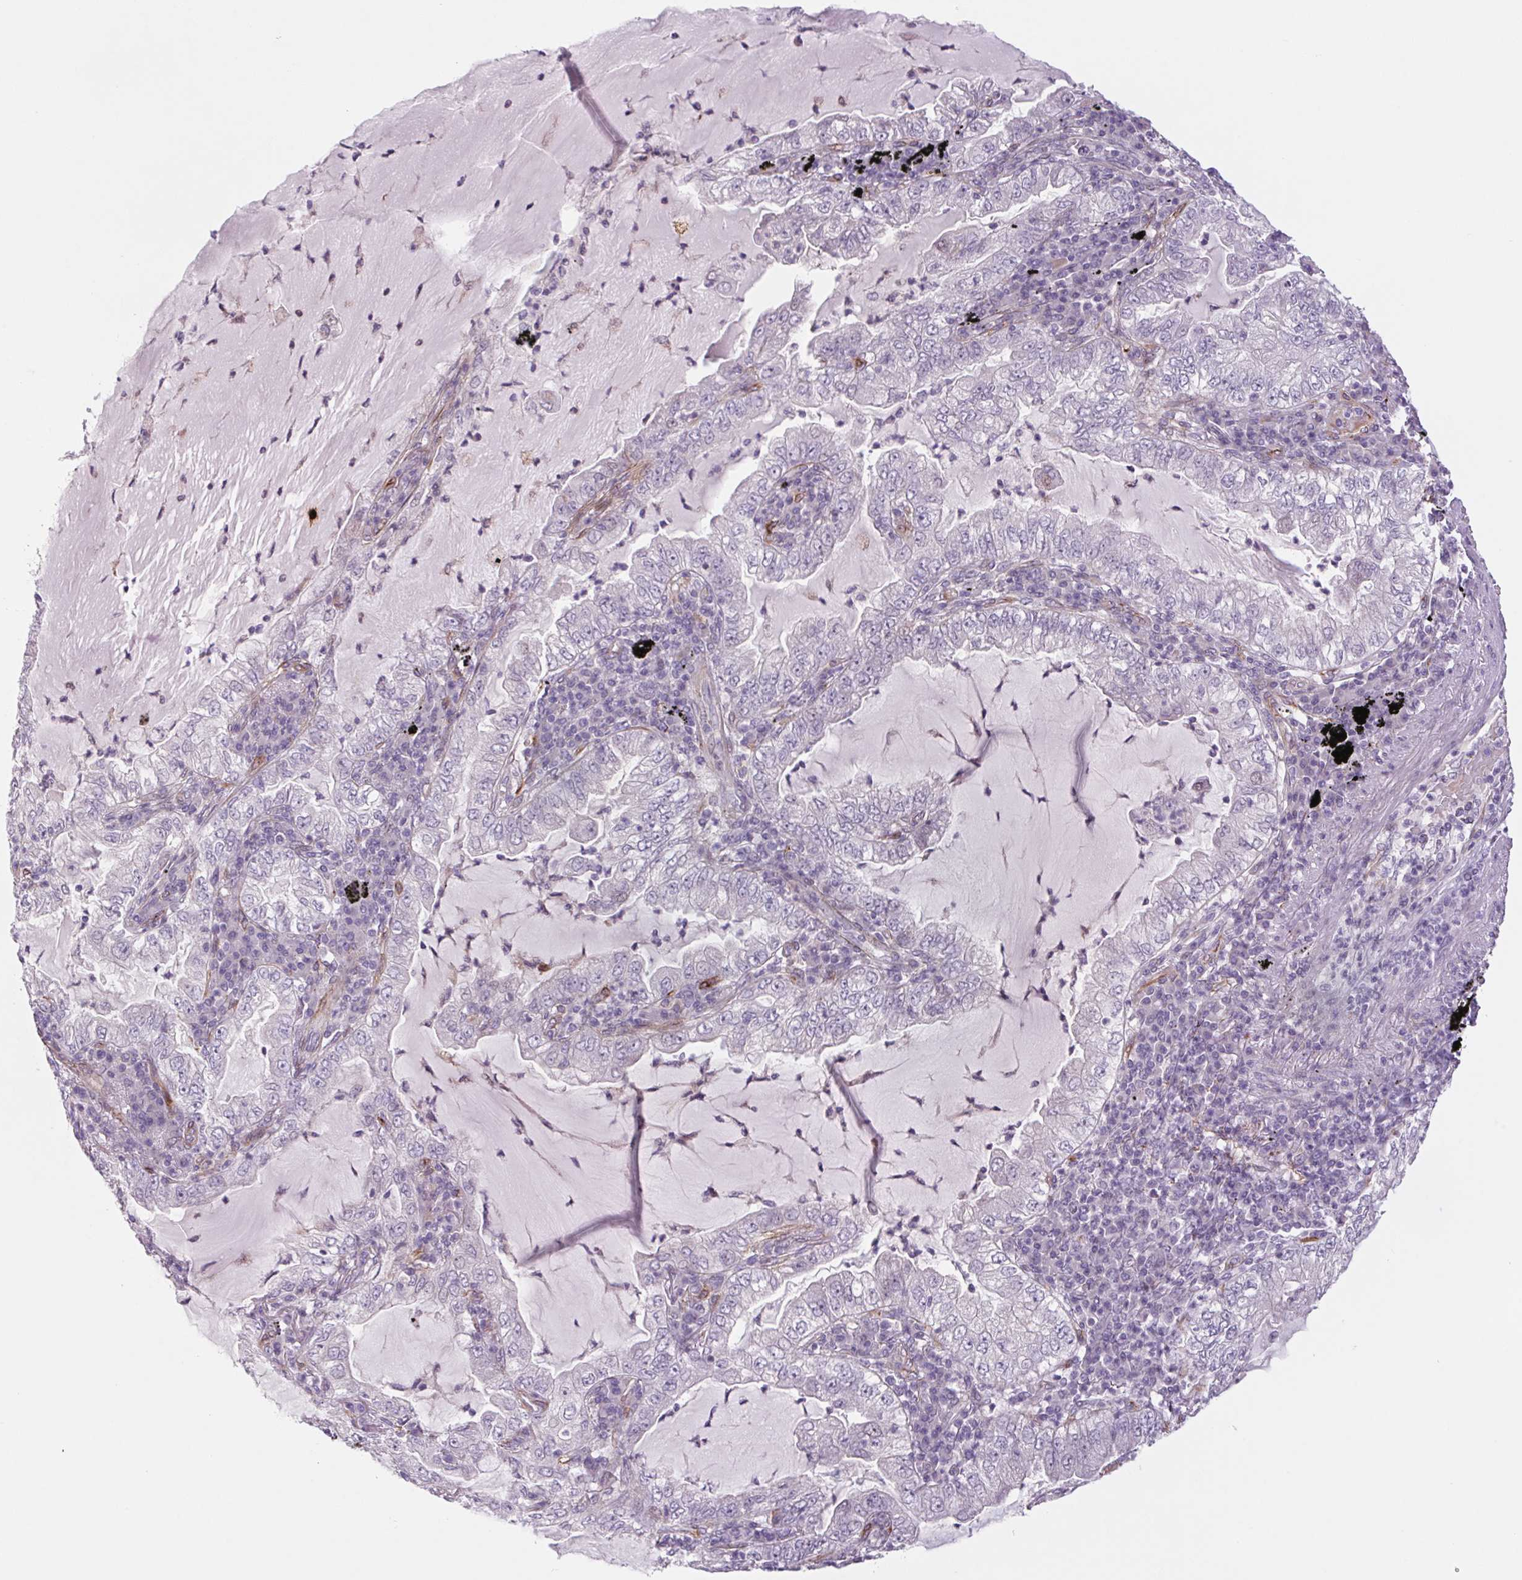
{"staining": {"intensity": "negative", "quantity": "none", "location": "none"}, "tissue": "lung cancer", "cell_type": "Tumor cells", "image_type": "cancer", "snomed": [{"axis": "morphology", "description": "Adenocarcinoma, NOS"}, {"axis": "topography", "description": "Lung"}], "caption": "A high-resolution image shows IHC staining of adenocarcinoma (lung), which displays no significant staining in tumor cells. The staining was performed using DAB to visualize the protein expression in brown, while the nuclei were stained in blue with hematoxylin (Magnification: 20x).", "gene": "MS4A13", "patient": {"sex": "female", "age": 73}}